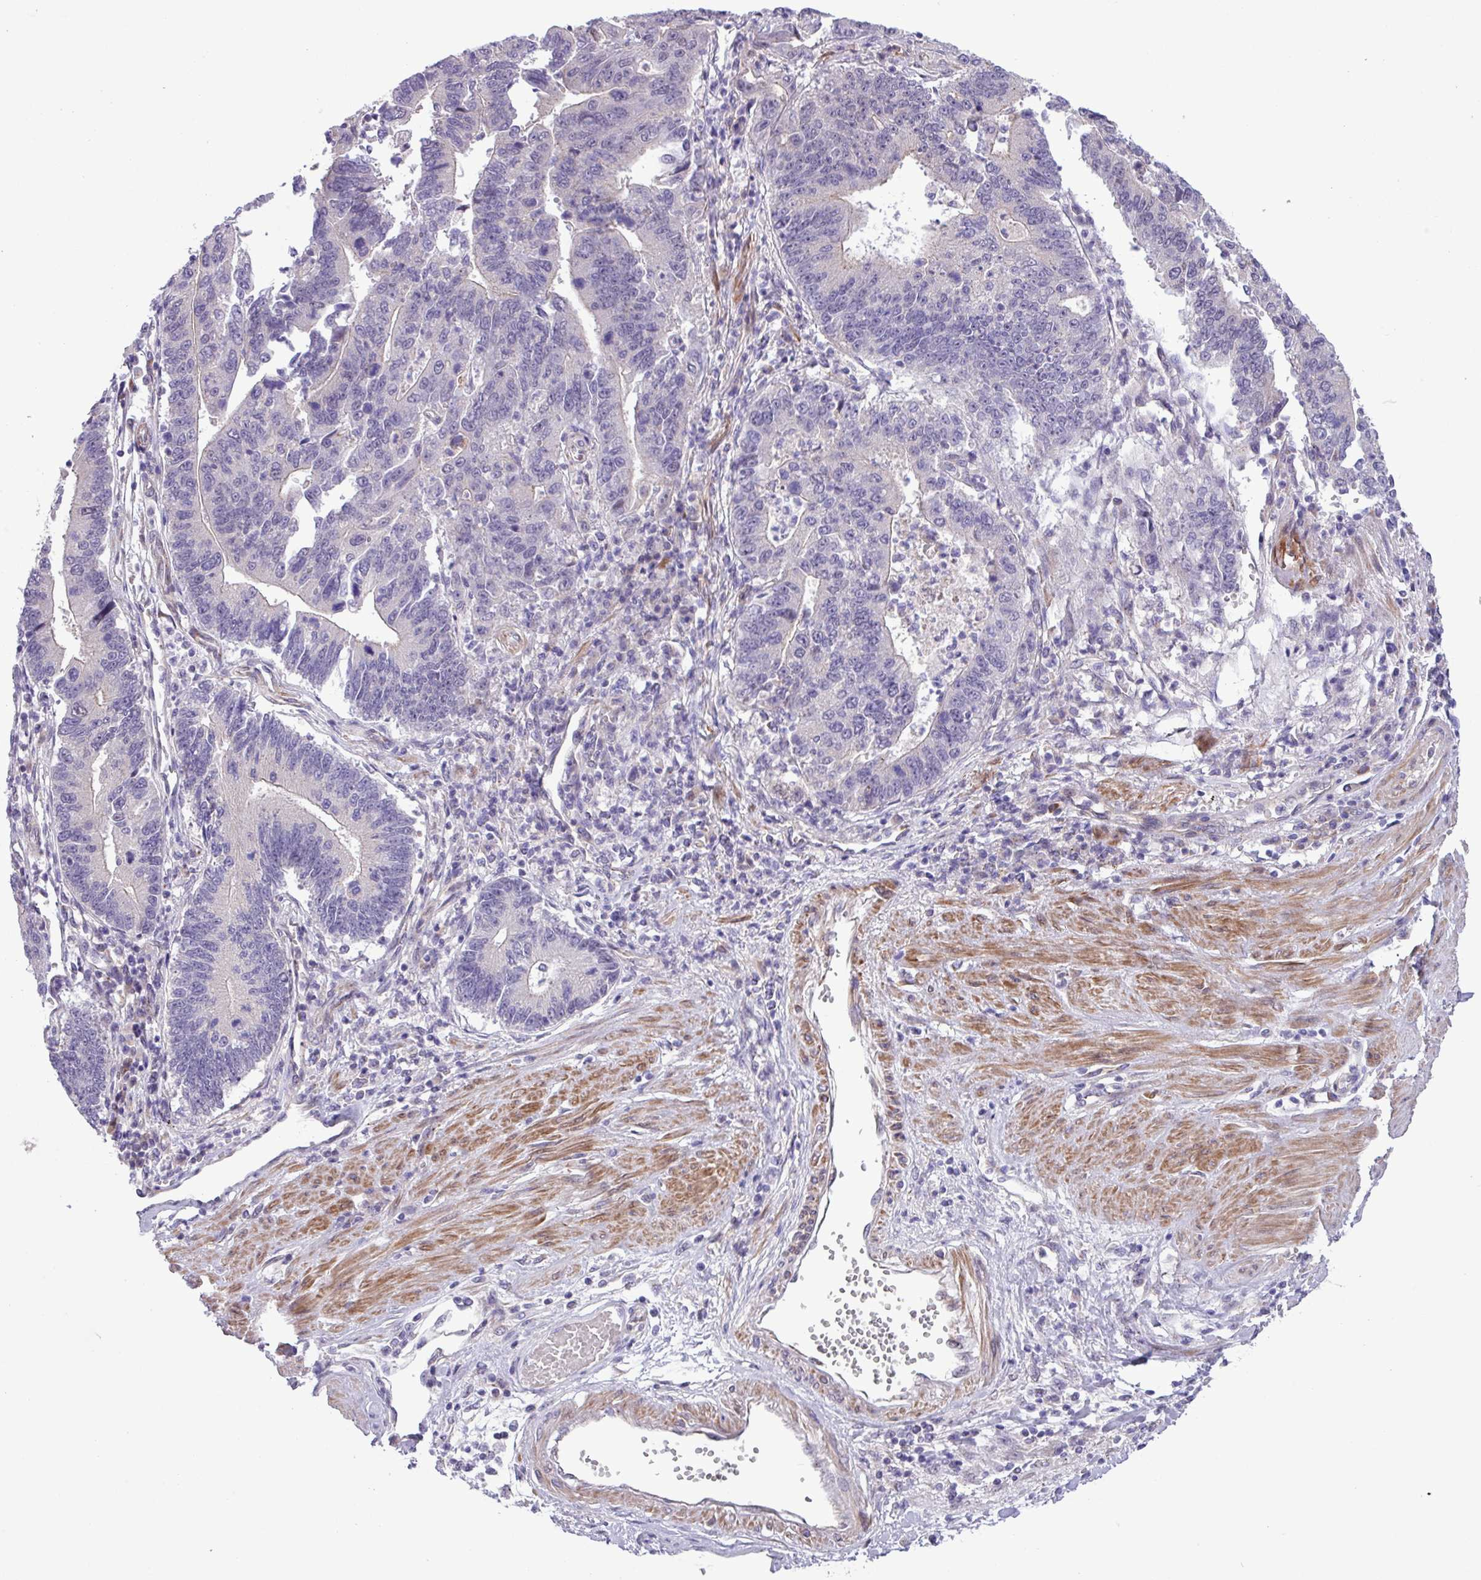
{"staining": {"intensity": "negative", "quantity": "none", "location": "none"}, "tissue": "stomach cancer", "cell_type": "Tumor cells", "image_type": "cancer", "snomed": [{"axis": "morphology", "description": "Adenocarcinoma, NOS"}, {"axis": "topography", "description": "Stomach"}], "caption": "Immunohistochemistry (IHC) histopathology image of neoplastic tissue: stomach cancer (adenocarcinoma) stained with DAB shows no significant protein staining in tumor cells.", "gene": "SPINK8", "patient": {"sex": "male", "age": 59}}